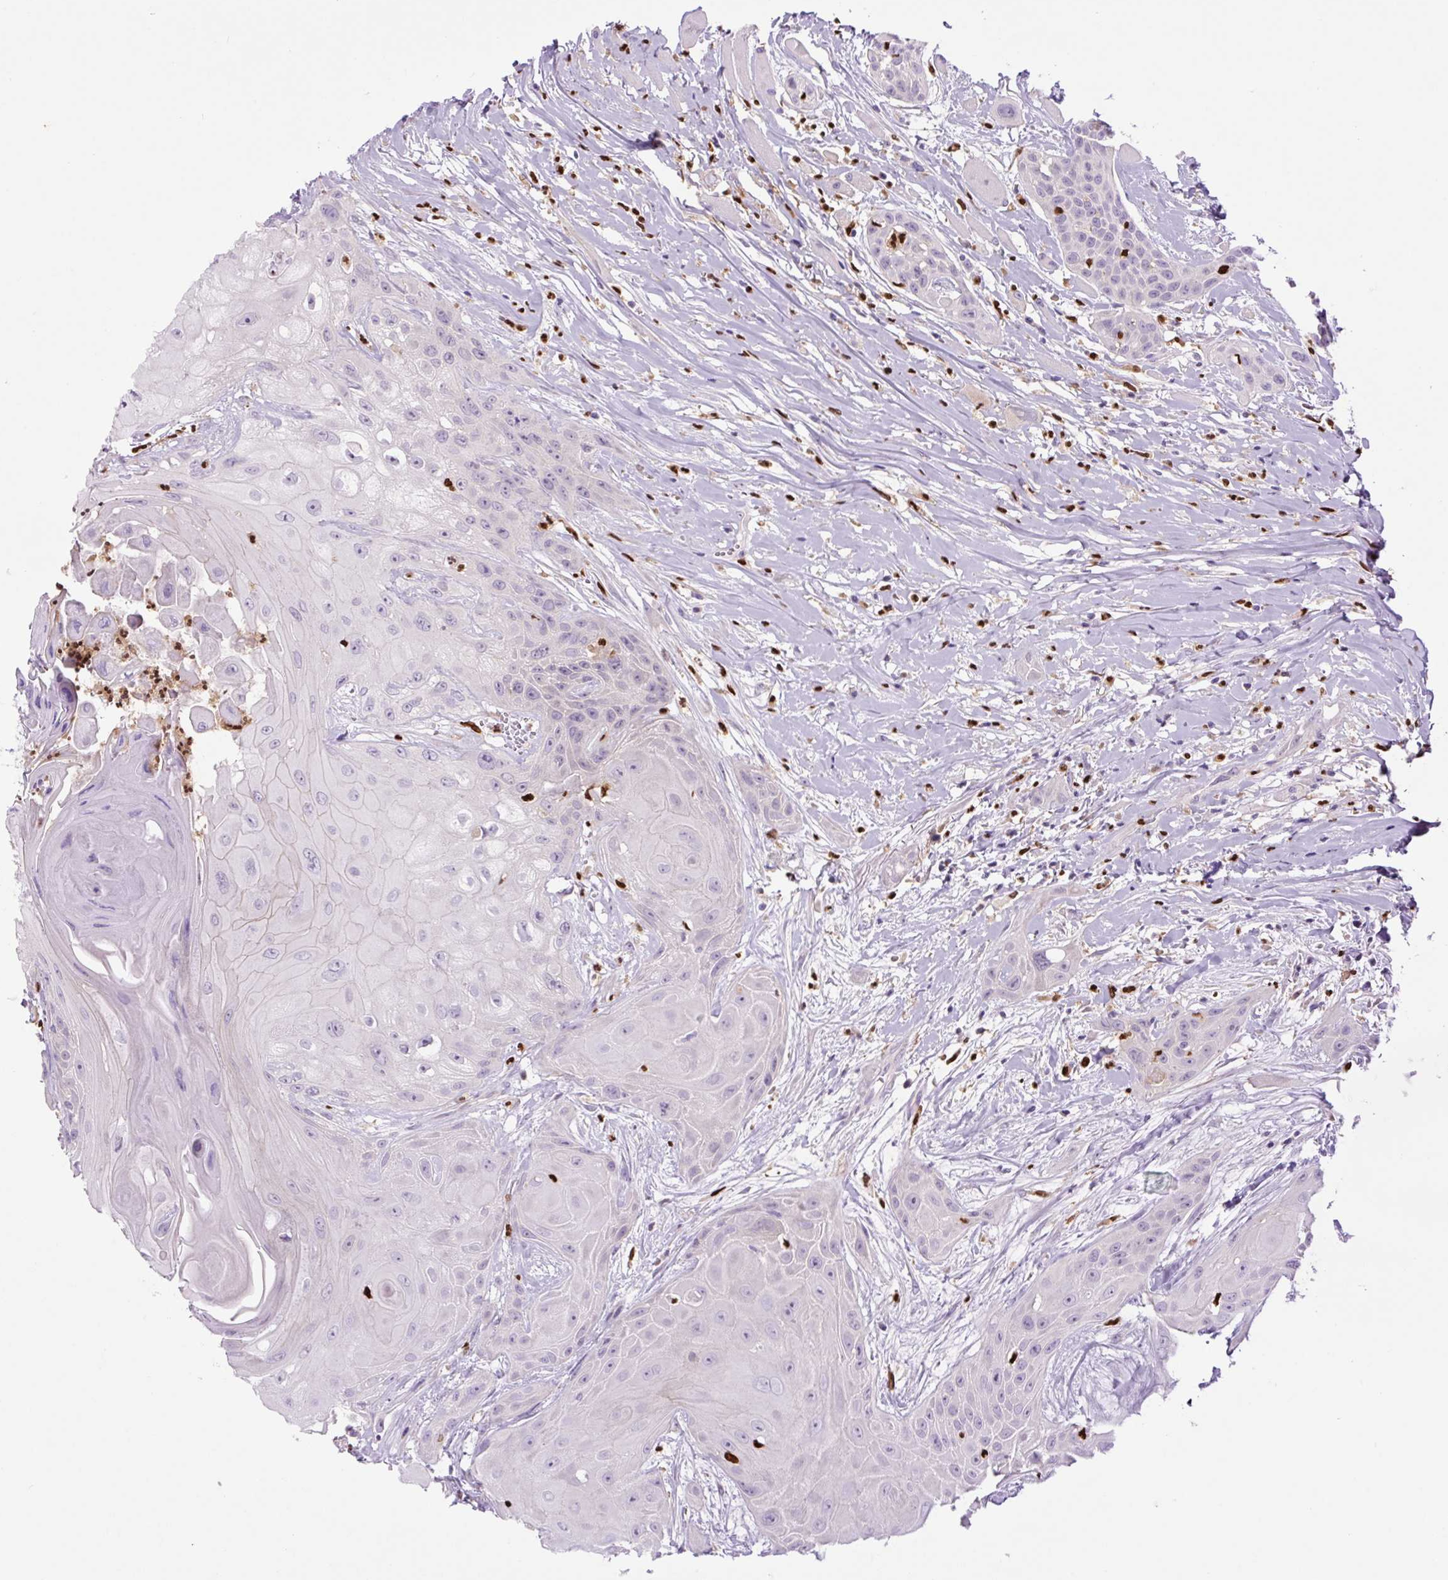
{"staining": {"intensity": "negative", "quantity": "none", "location": "none"}, "tissue": "head and neck cancer", "cell_type": "Tumor cells", "image_type": "cancer", "snomed": [{"axis": "morphology", "description": "Squamous cell carcinoma, NOS"}, {"axis": "topography", "description": "Head-Neck"}], "caption": "An immunohistochemistry histopathology image of head and neck cancer (squamous cell carcinoma) is shown. There is no staining in tumor cells of head and neck cancer (squamous cell carcinoma).", "gene": "SPI1", "patient": {"sex": "female", "age": 73}}